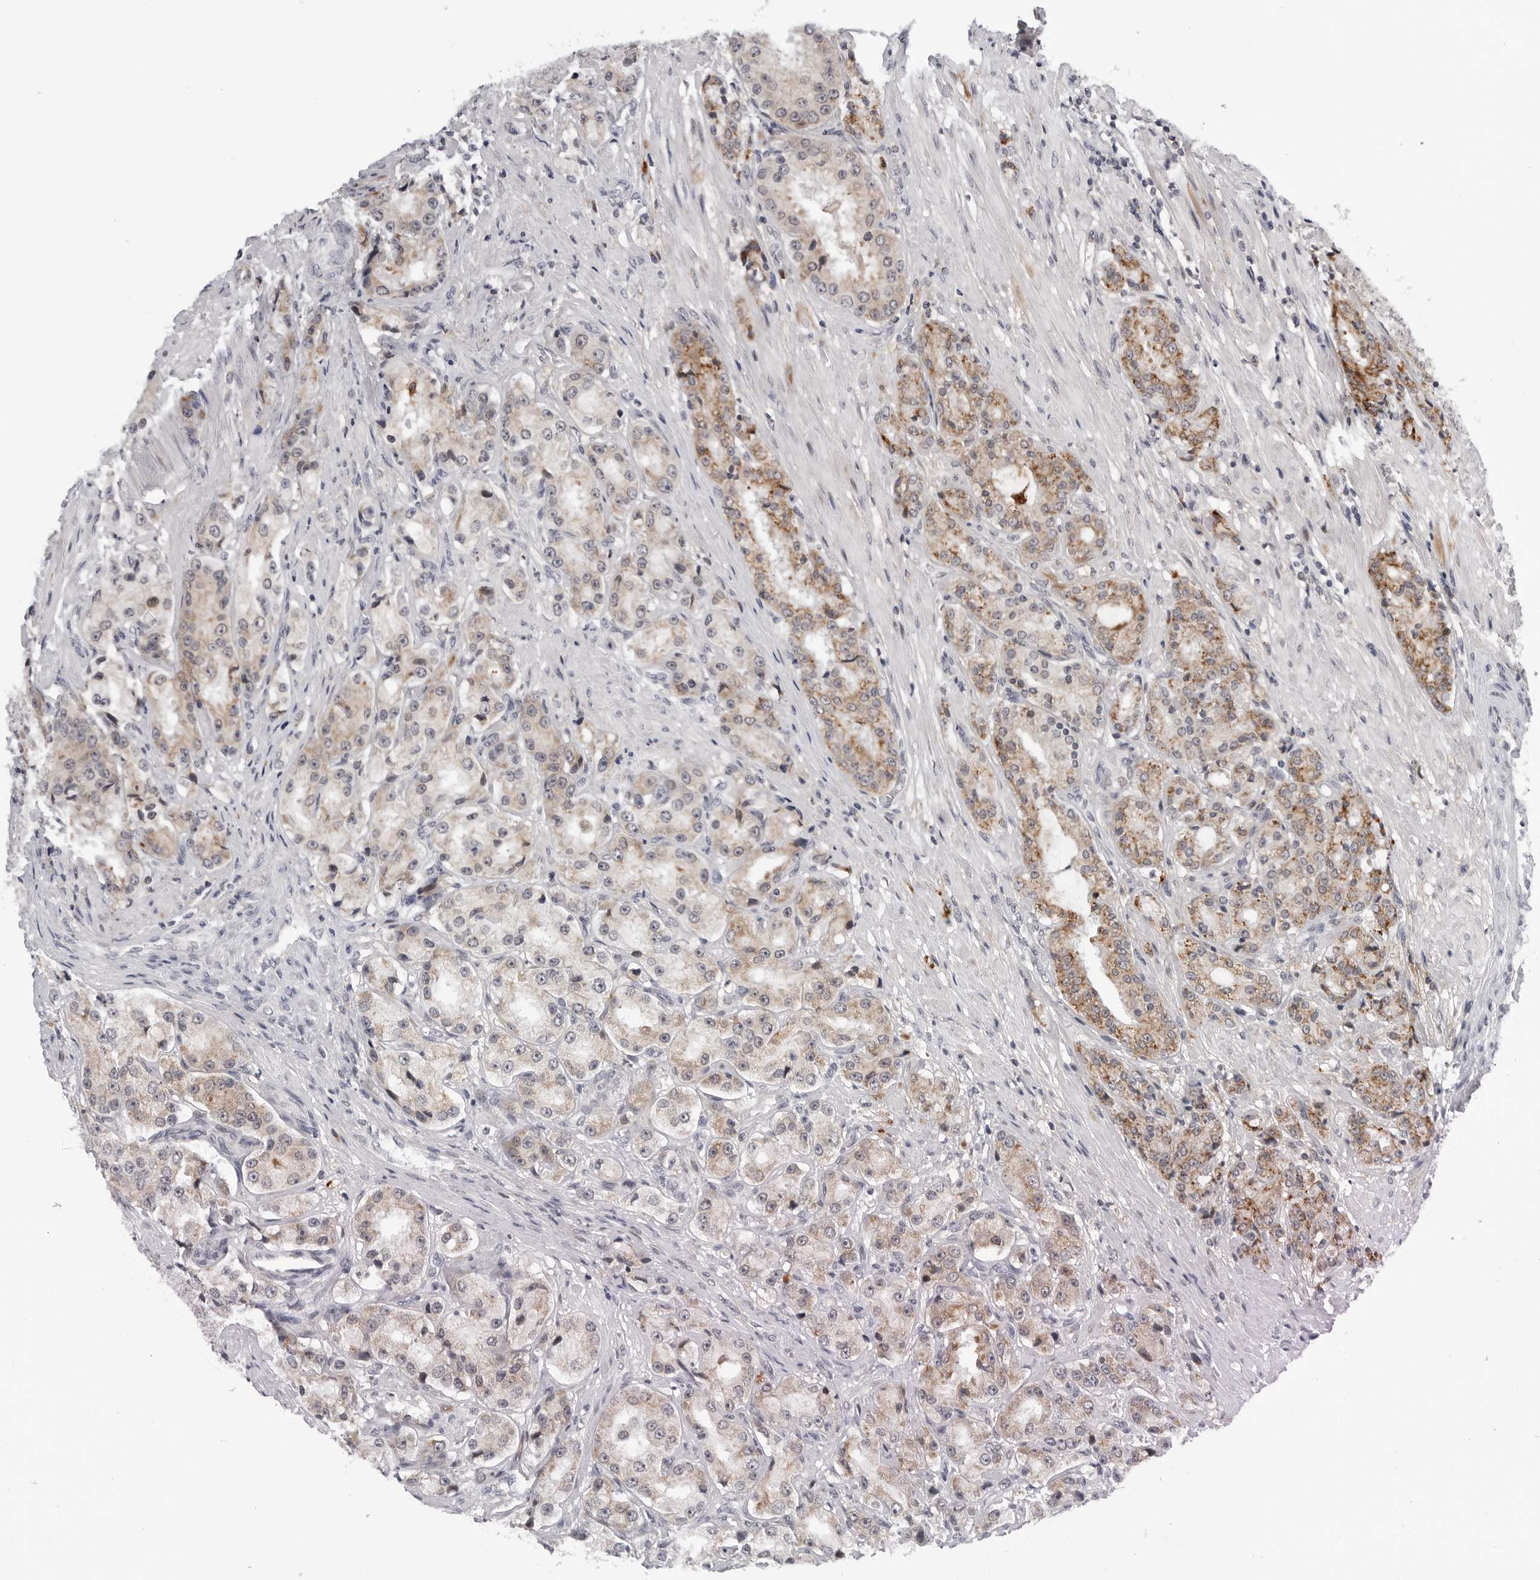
{"staining": {"intensity": "moderate", "quantity": "25%-75%", "location": "cytoplasmic/membranous"}, "tissue": "prostate cancer", "cell_type": "Tumor cells", "image_type": "cancer", "snomed": [{"axis": "morphology", "description": "Adenocarcinoma, High grade"}, {"axis": "topography", "description": "Prostate"}], "caption": "Tumor cells exhibit medium levels of moderate cytoplasmic/membranous positivity in approximately 25%-75% of cells in prostate cancer (adenocarcinoma (high-grade)). (DAB = brown stain, brightfield microscopy at high magnification).", "gene": "CDK20", "patient": {"sex": "male", "age": 60}}